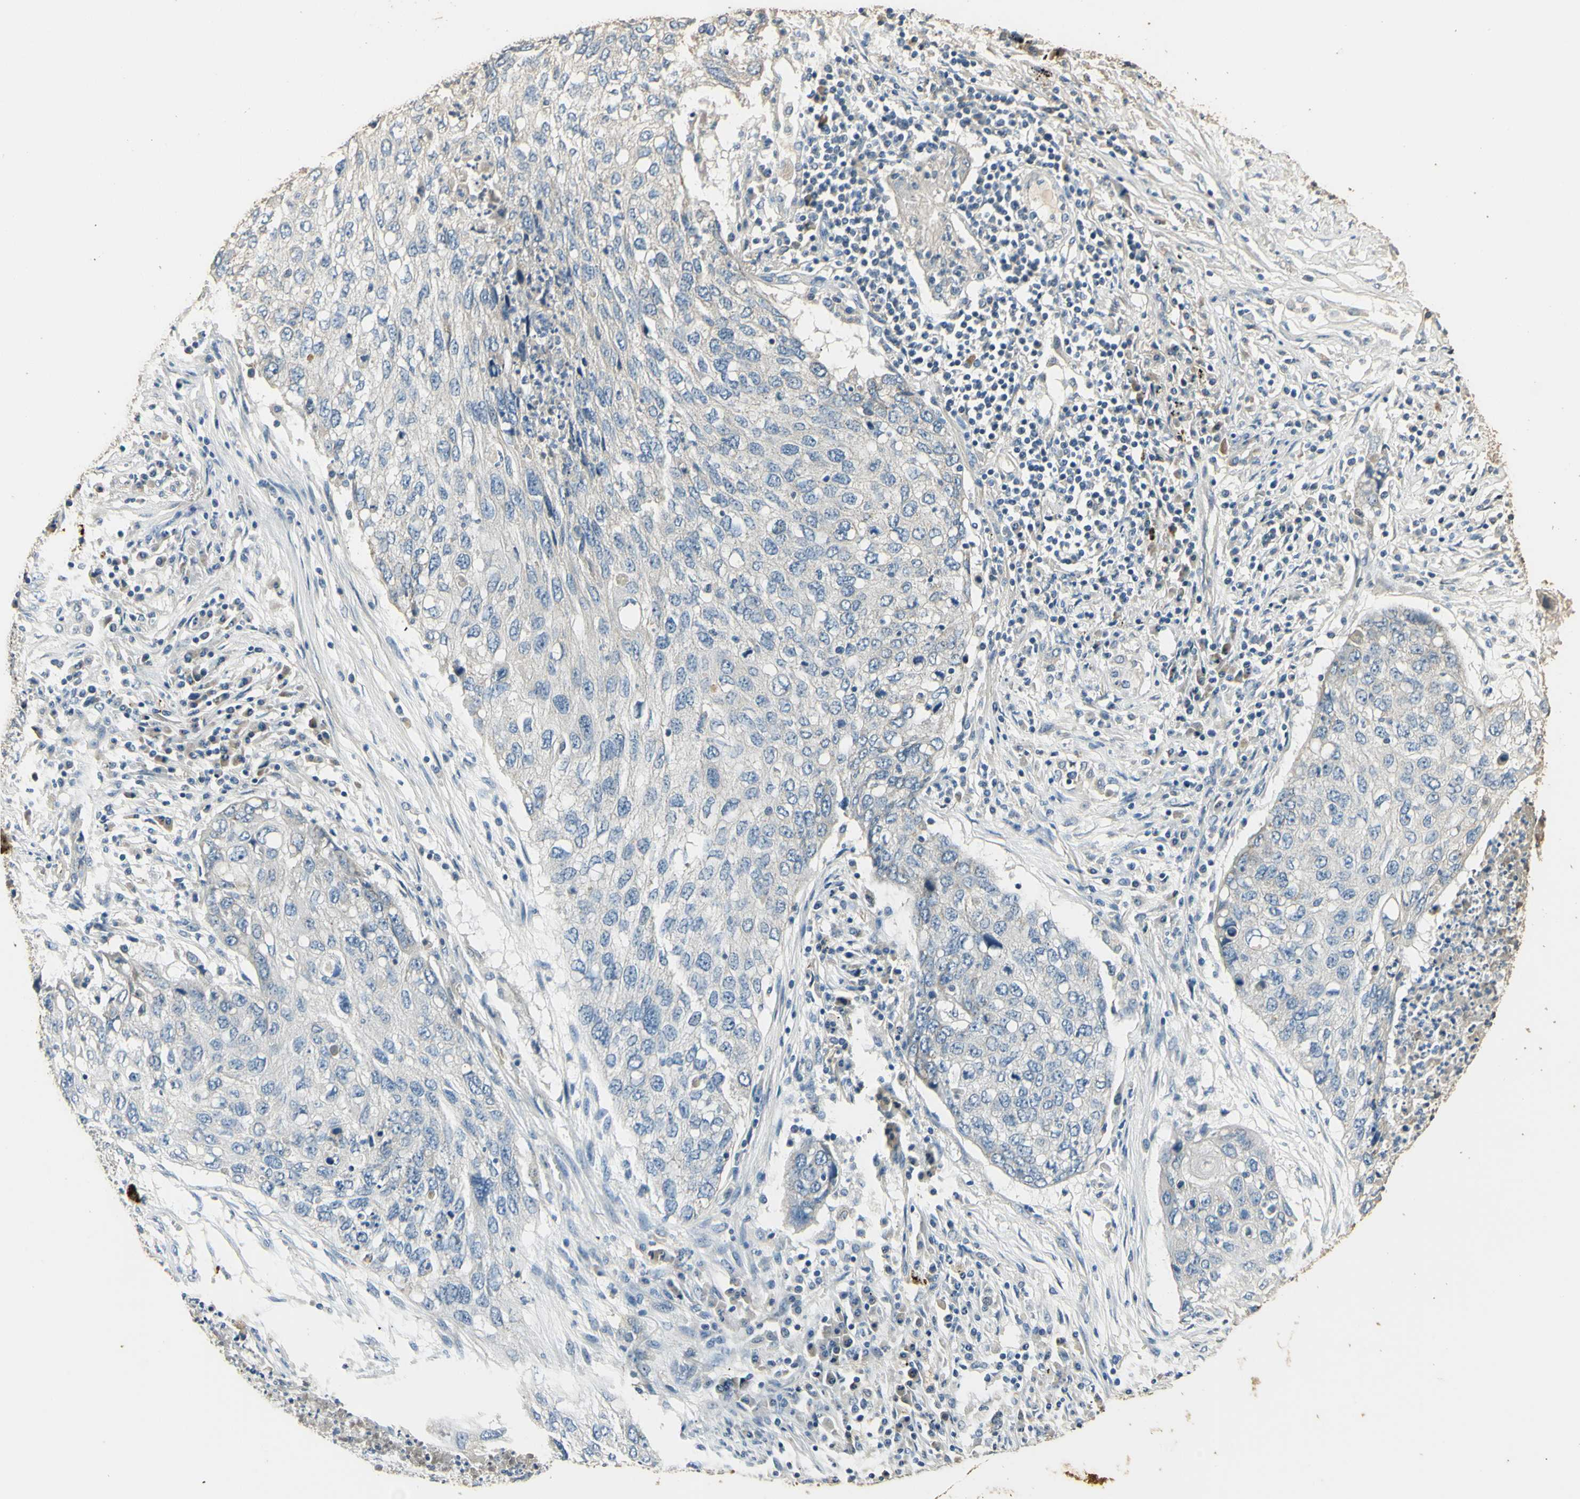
{"staining": {"intensity": "negative", "quantity": "none", "location": "none"}, "tissue": "lung cancer", "cell_type": "Tumor cells", "image_type": "cancer", "snomed": [{"axis": "morphology", "description": "Squamous cell carcinoma, NOS"}, {"axis": "topography", "description": "Lung"}], "caption": "Histopathology image shows no protein expression in tumor cells of lung squamous cell carcinoma tissue. Nuclei are stained in blue.", "gene": "ARHGEF17", "patient": {"sex": "female", "age": 63}}